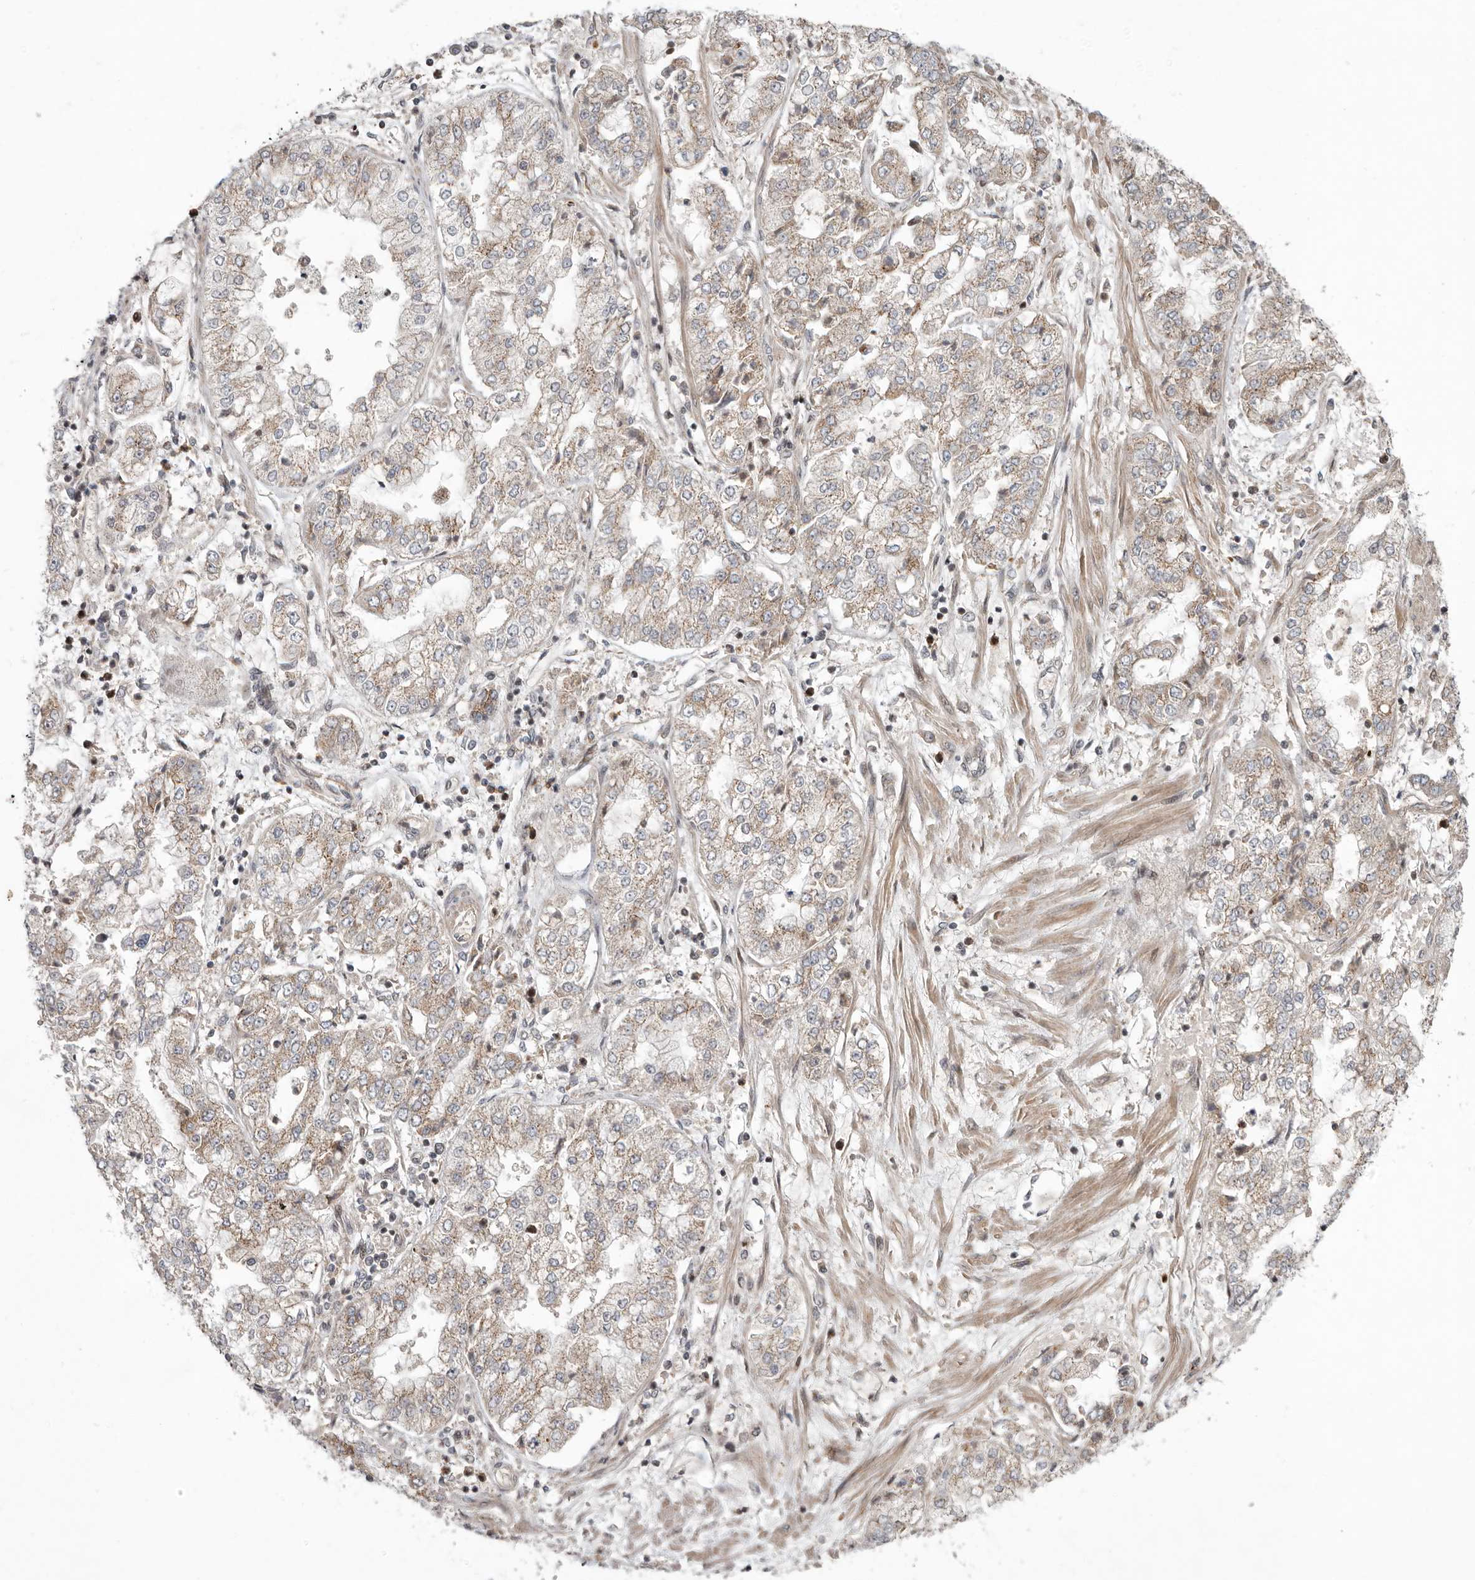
{"staining": {"intensity": "weak", "quantity": ">75%", "location": "cytoplasmic/membranous"}, "tissue": "stomach cancer", "cell_type": "Tumor cells", "image_type": "cancer", "snomed": [{"axis": "morphology", "description": "Adenocarcinoma, NOS"}, {"axis": "topography", "description": "Stomach"}], "caption": "Stomach adenocarcinoma was stained to show a protein in brown. There is low levels of weak cytoplasmic/membranous staining in about >75% of tumor cells. (Brightfield microscopy of DAB IHC at high magnification).", "gene": "RABIF", "patient": {"sex": "male", "age": 76}}